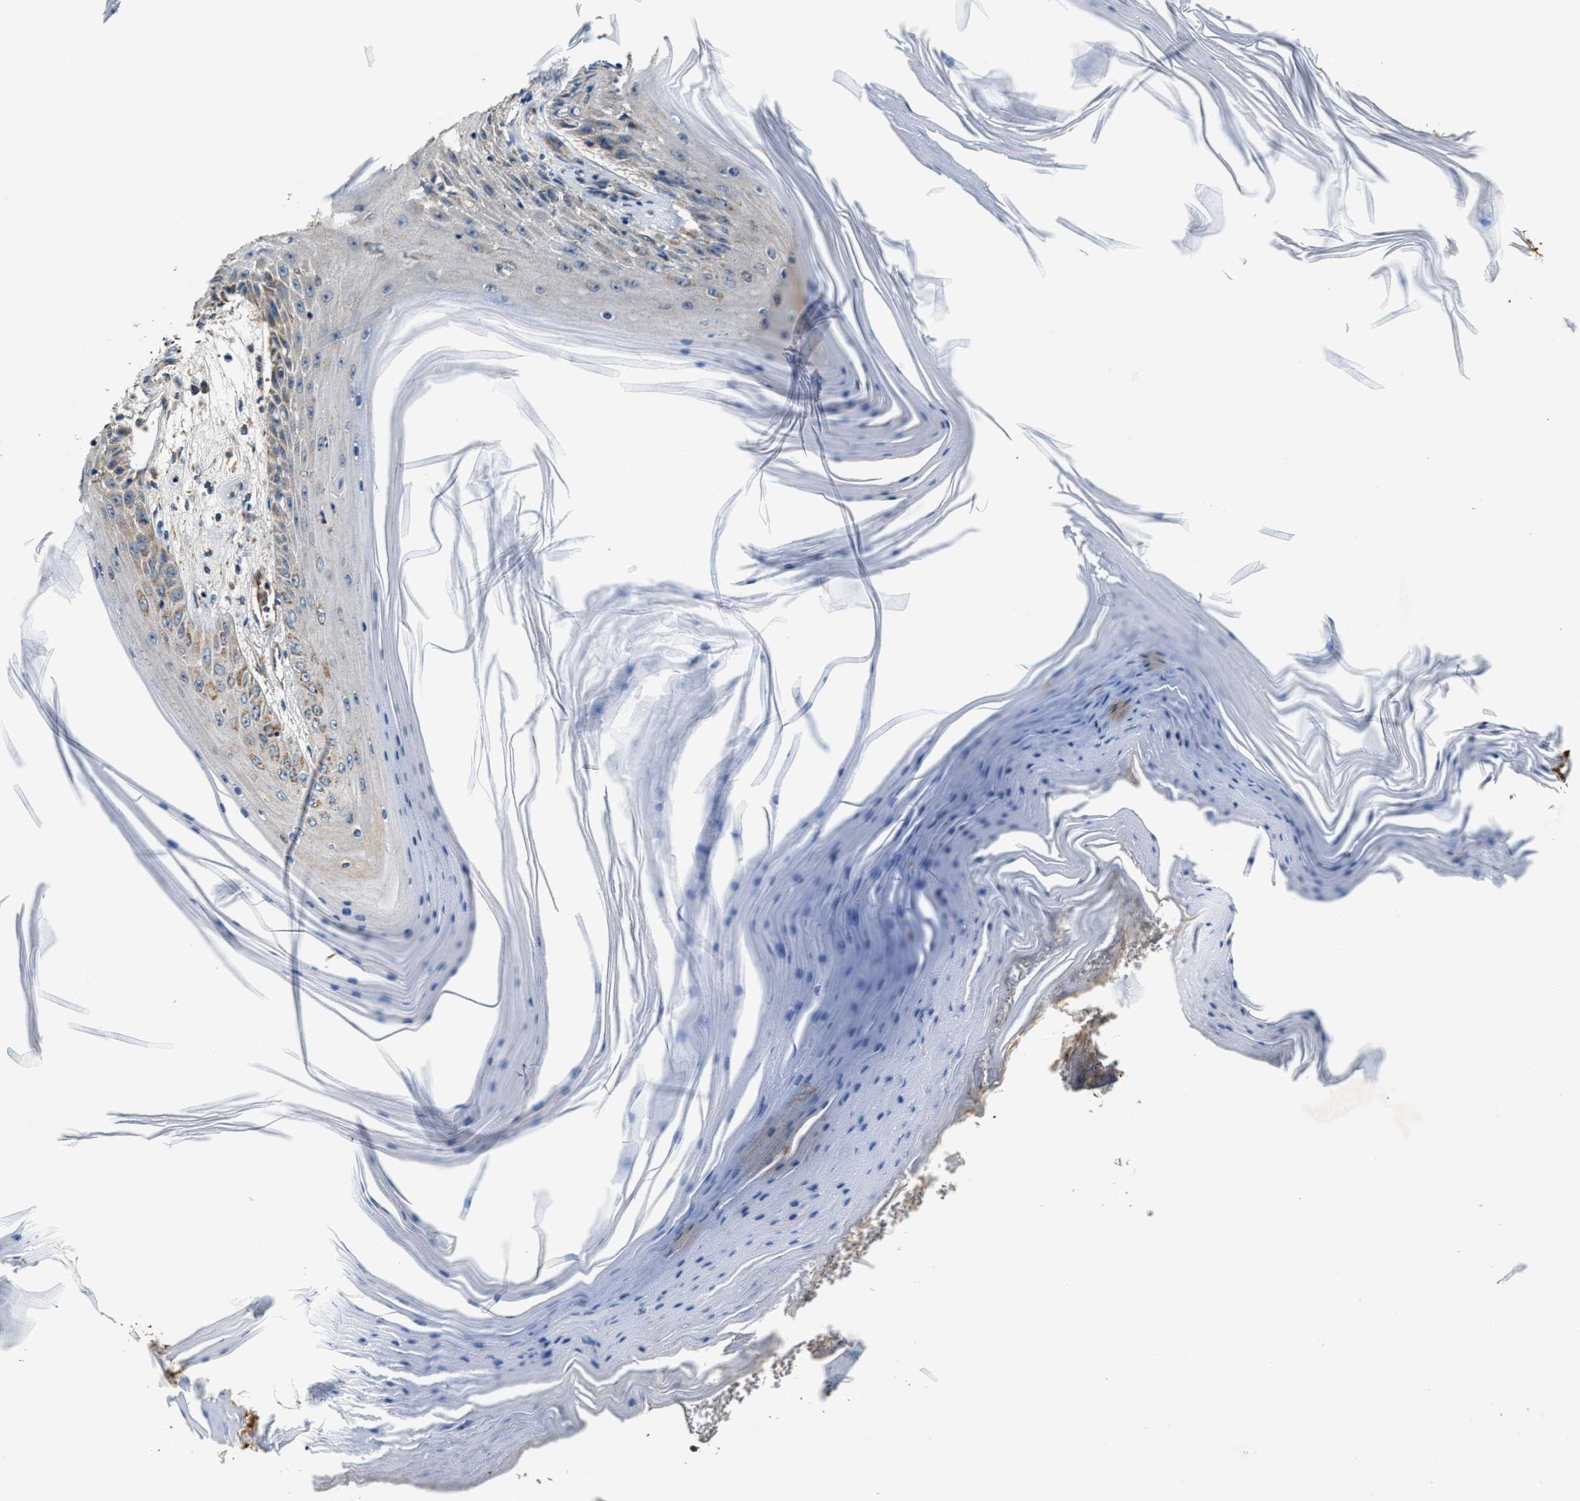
{"staining": {"intensity": "weak", "quantity": "<25%", "location": "cytoplasmic/membranous"}, "tissue": "skin cancer", "cell_type": "Tumor cells", "image_type": "cancer", "snomed": [{"axis": "morphology", "description": "Squamous cell carcinoma, NOS"}, {"axis": "topography", "description": "Skin"}], "caption": "Protein analysis of skin cancer shows no significant expression in tumor cells.", "gene": "GFRA3", "patient": {"sex": "female", "age": 73}}